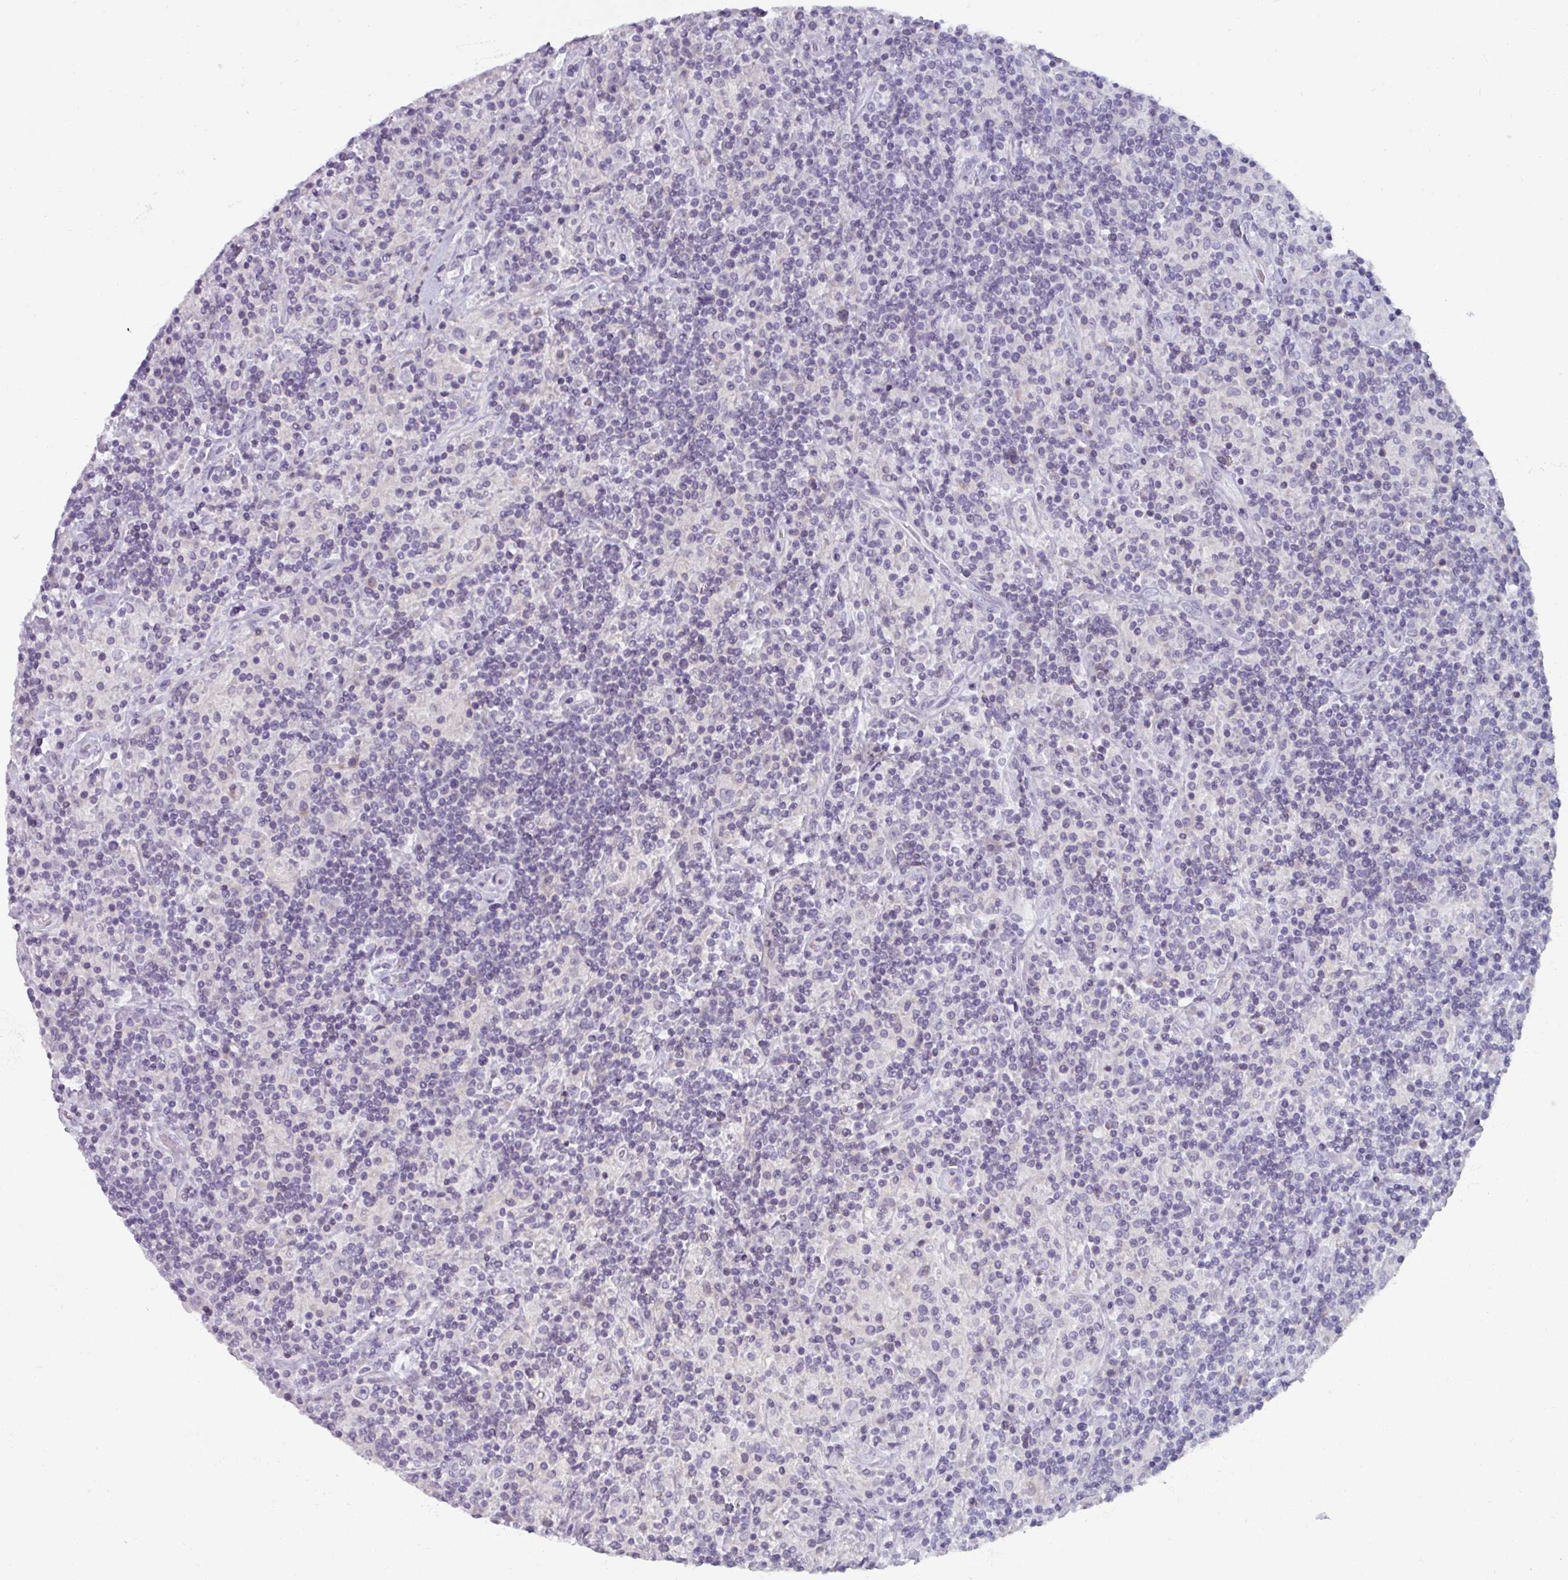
{"staining": {"intensity": "negative", "quantity": "none", "location": "none"}, "tissue": "lymphoma", "cell_type": "Tumor cells", "image_type": "cancer", "snomed": [{"axis": "morphology", "description": "Hodgkin's disease, NOS"}, {"axis": "topography", "description": "Lymph node"}], "caption": "An image of Hodgkin's disease stained for a protein reveals no brown staining in tumor cells.", "gene": "SMIM11", "patient": {"sex": "male", "age": 70}}